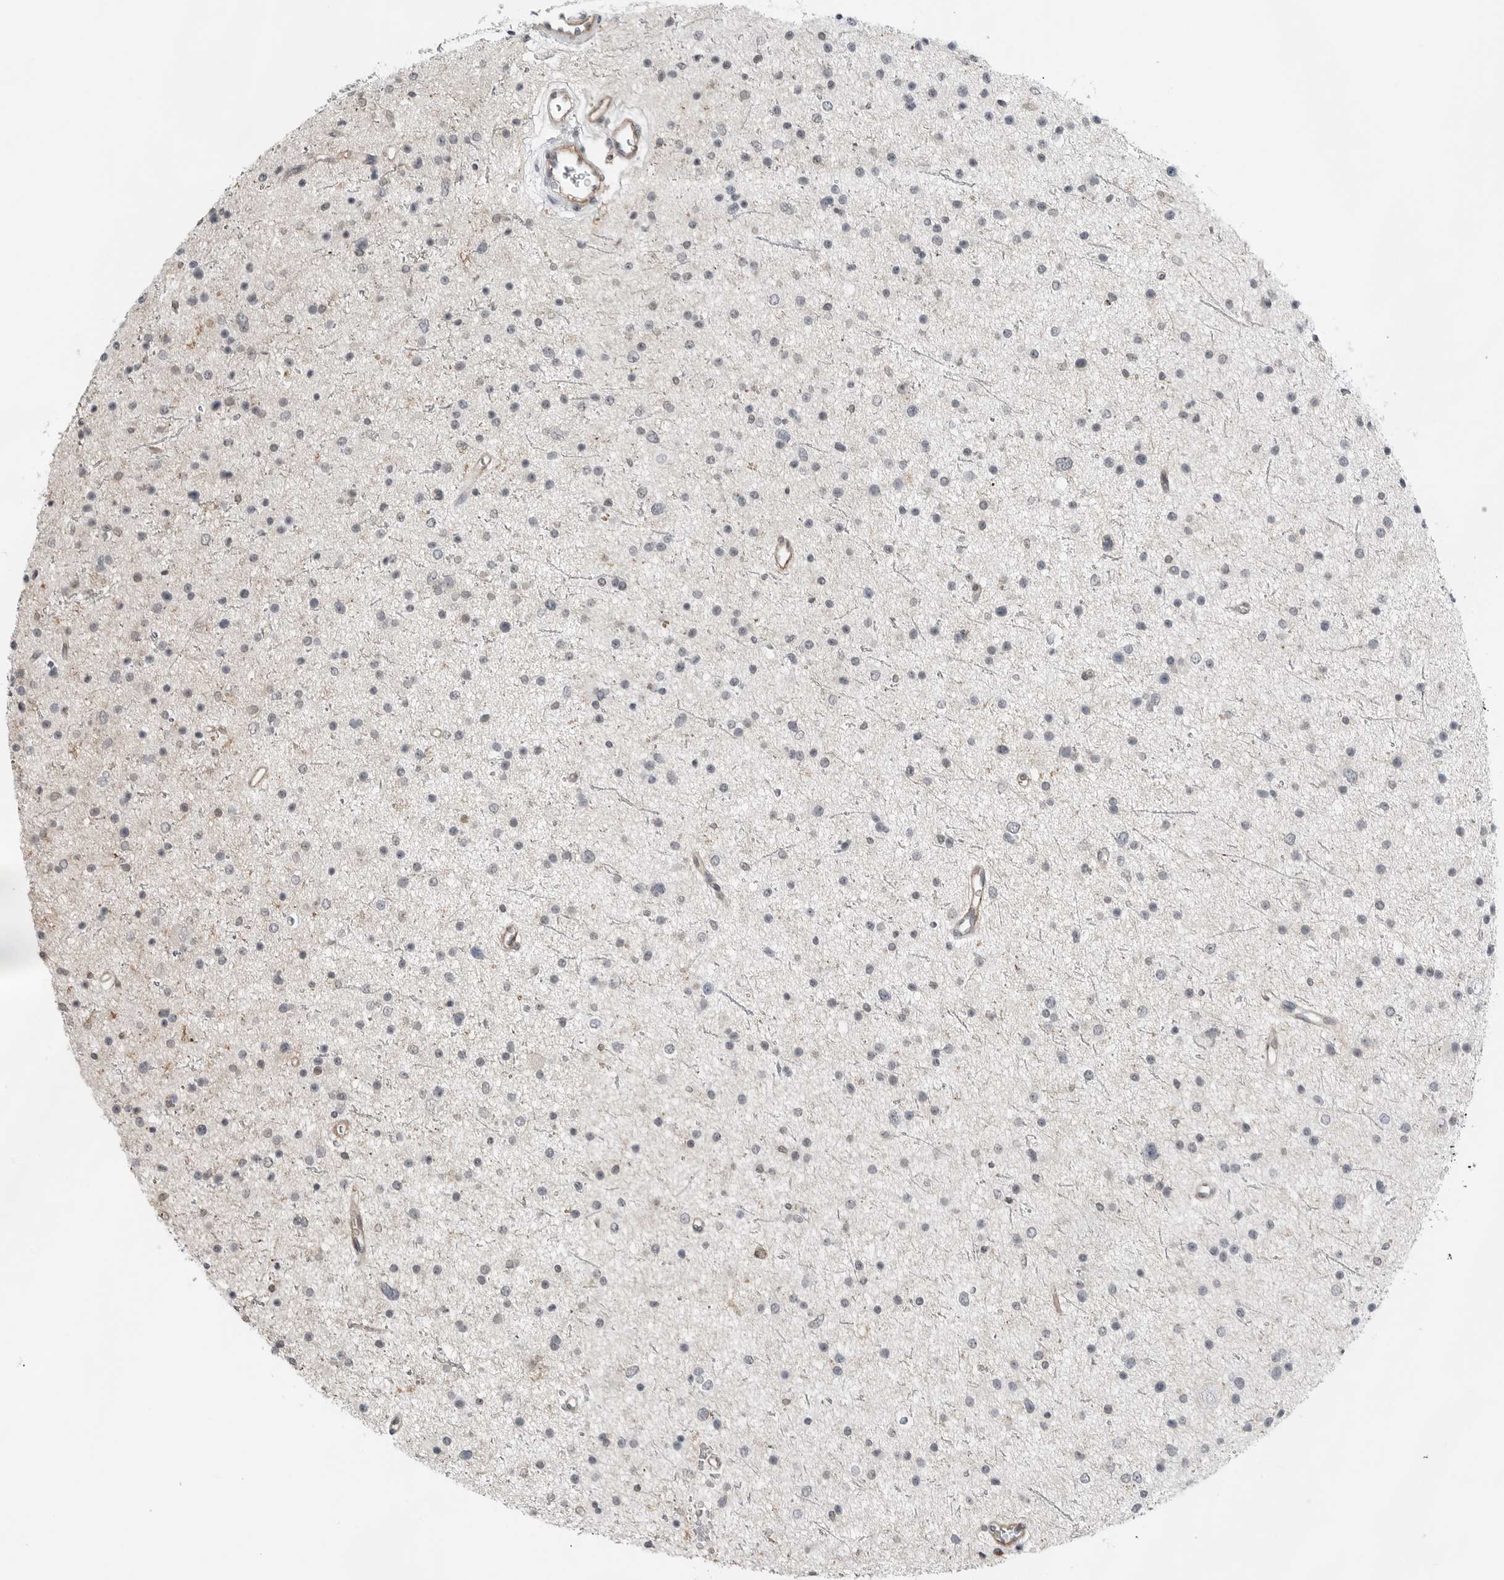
{"staining": {"intensity": "negative", "quantity": "none", "location": "none"}, "tissue": "glioma", "cell_type": "Tumor cells", "image_type": "cancer", "snomed": [{"axis": "morphology", "description": "Glioma, malignant, Low grade"}, {"axis": "topography", "description": "Brain"}], "caption": "The image reveals no staining of tumor cells in glioma.", "gene": "LEFTY2", "patient": {"sex": "female", "age": 37}}